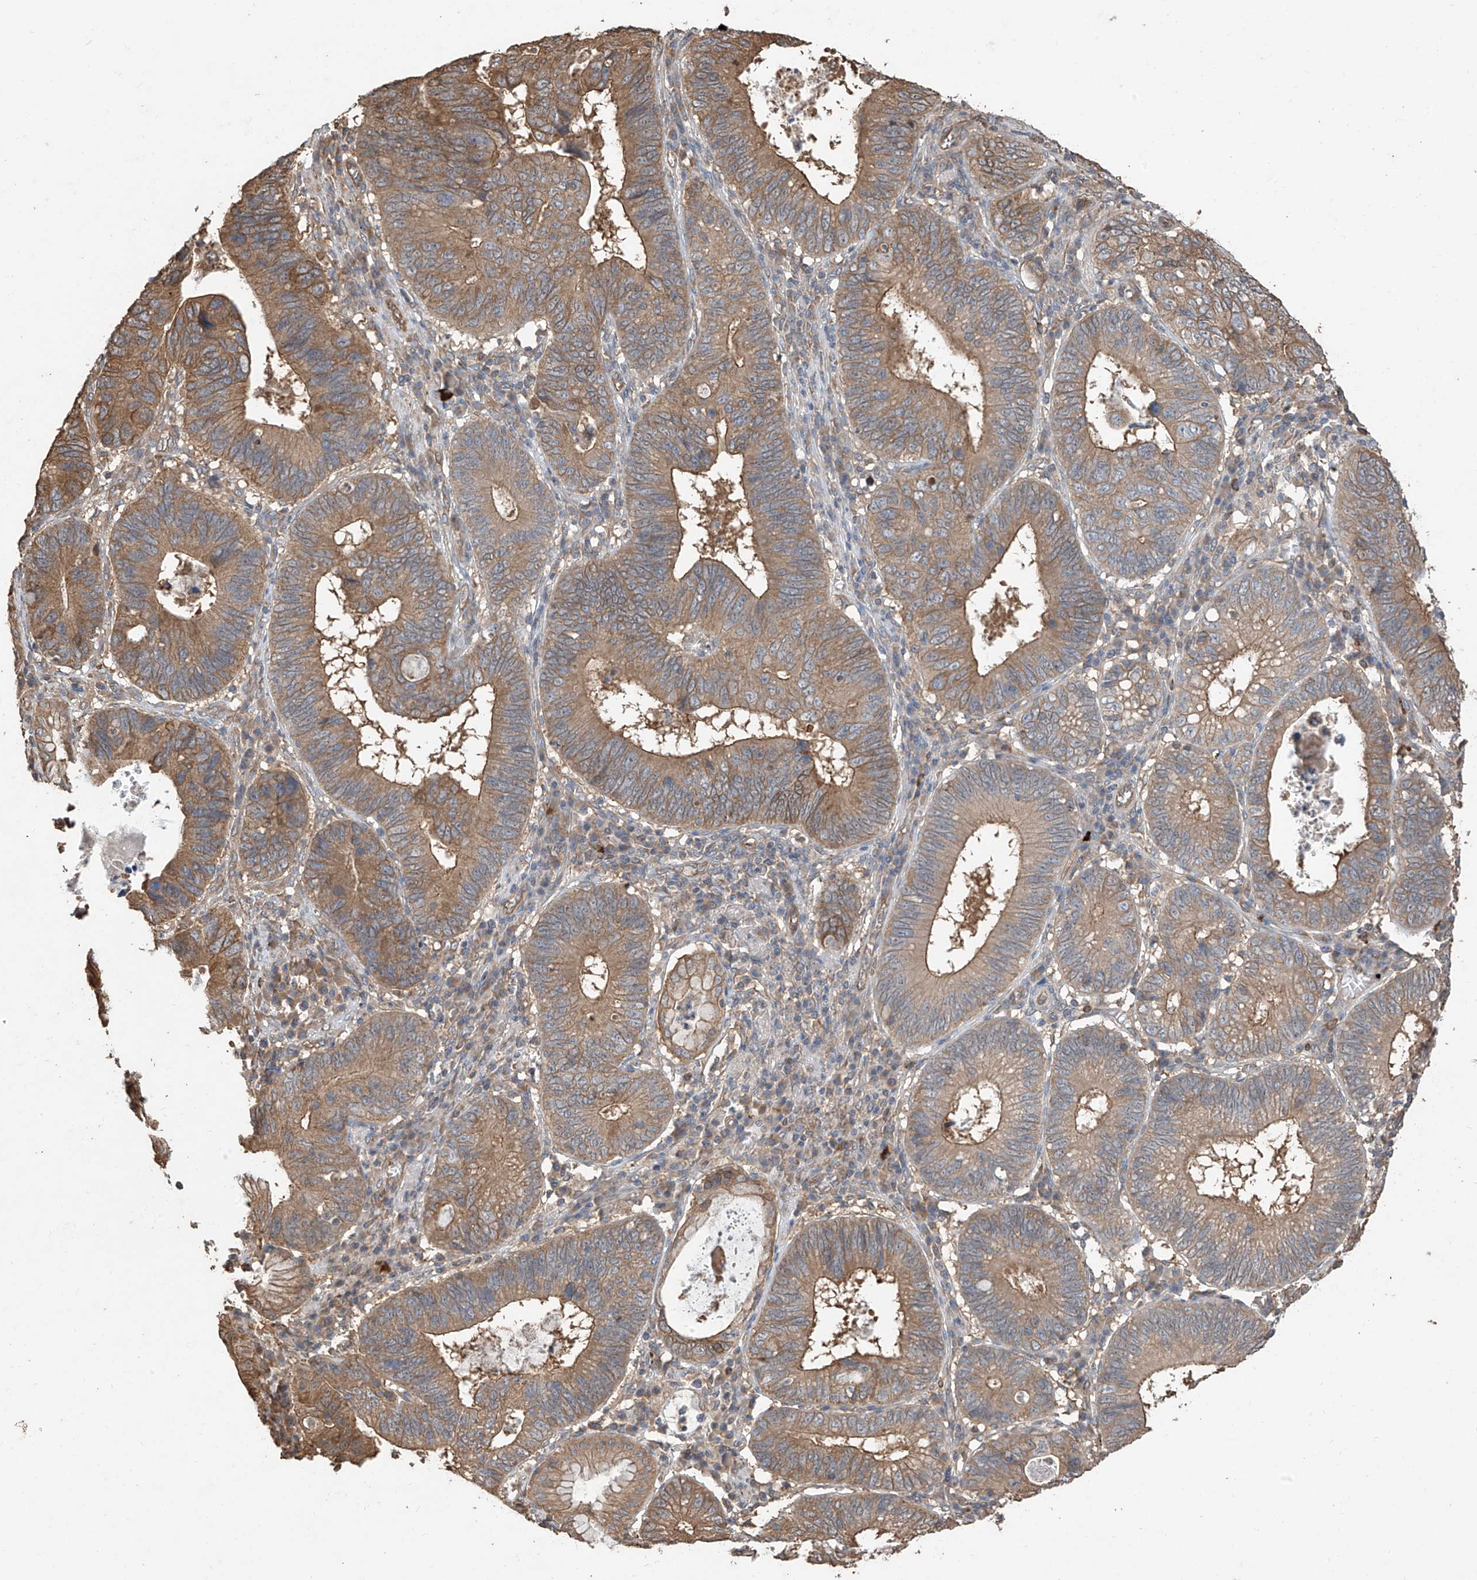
{"staining": {"intensity": "moderate", "quantity": ">75%", "location": "cytoplasmic/membranous"}, "tissue": "stomach cancer", "cell_type": "Tumor cells", "image_type": "cancer", "snomed": [{"axis": "morphology", "description": "Adenocarcinoma, NOS"}, {"axis": "topography", "description": "Stomach"}], "caption": "Immunohistochemistry (IHC) (DAB (3,3'-diaminobenzidine)) staining of human stomach cancer exhibits moderate cytoplasmic/membranous protein expression in approximately >75% of tumor cells.", "gene": "AGBL5", "patient": {"sex": "male", "age": 59}}